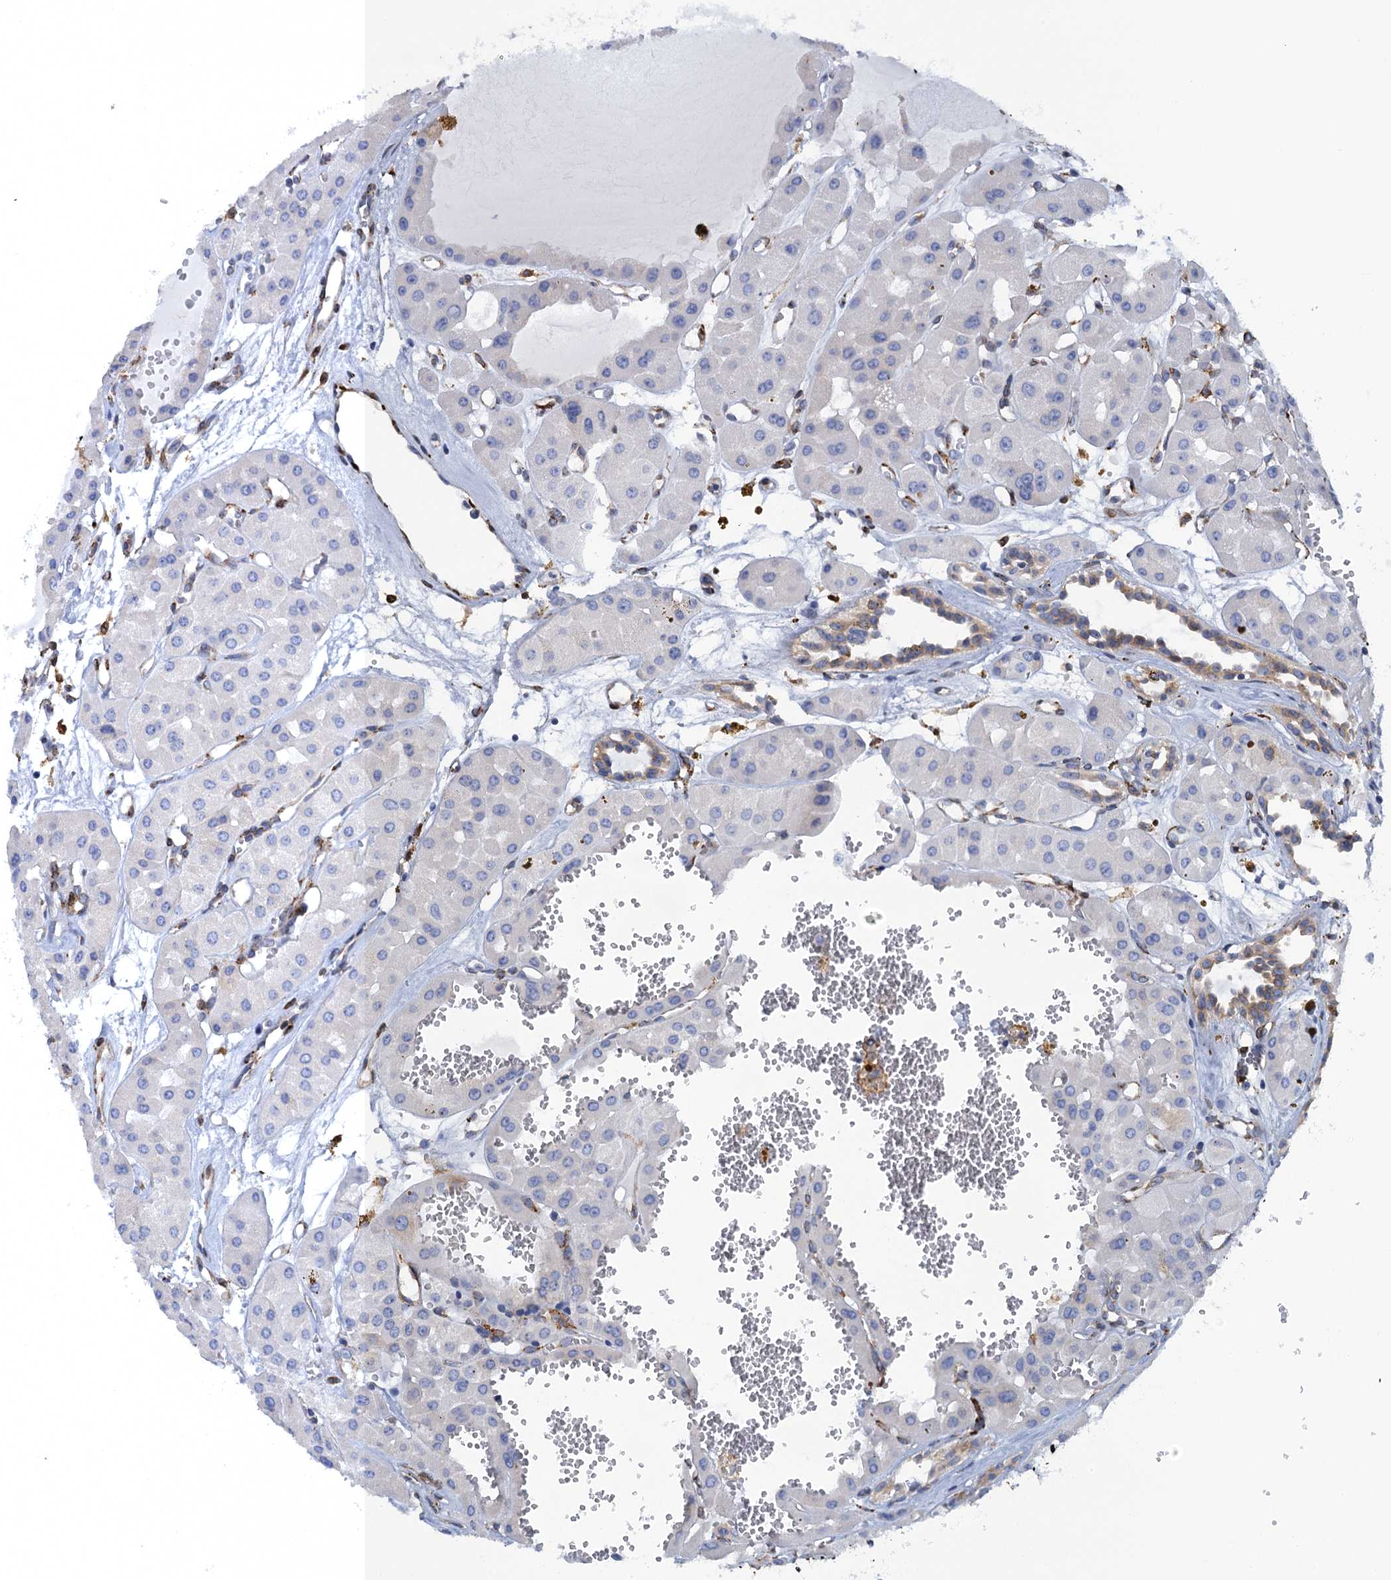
{"staining": {"intensity": "negative", "quantity": "none", "location": "none"}, "tissue": "renal cancer", "cell_type": "Tumor cells", "image_type": "cancer", "snomed": [{"axis": "morphology", "description": "Carcinoma, NOS"}, {"axis": "topography", "description": "Kidney"}], "caption": "This is a photomicrograph of immunohistochemistry (IHC) staining of renal cancer (carcinoma), which shows no staining in tumor cells.", "gene": "POGLUT3", "patient": {"sex": "female", "age": 75}}